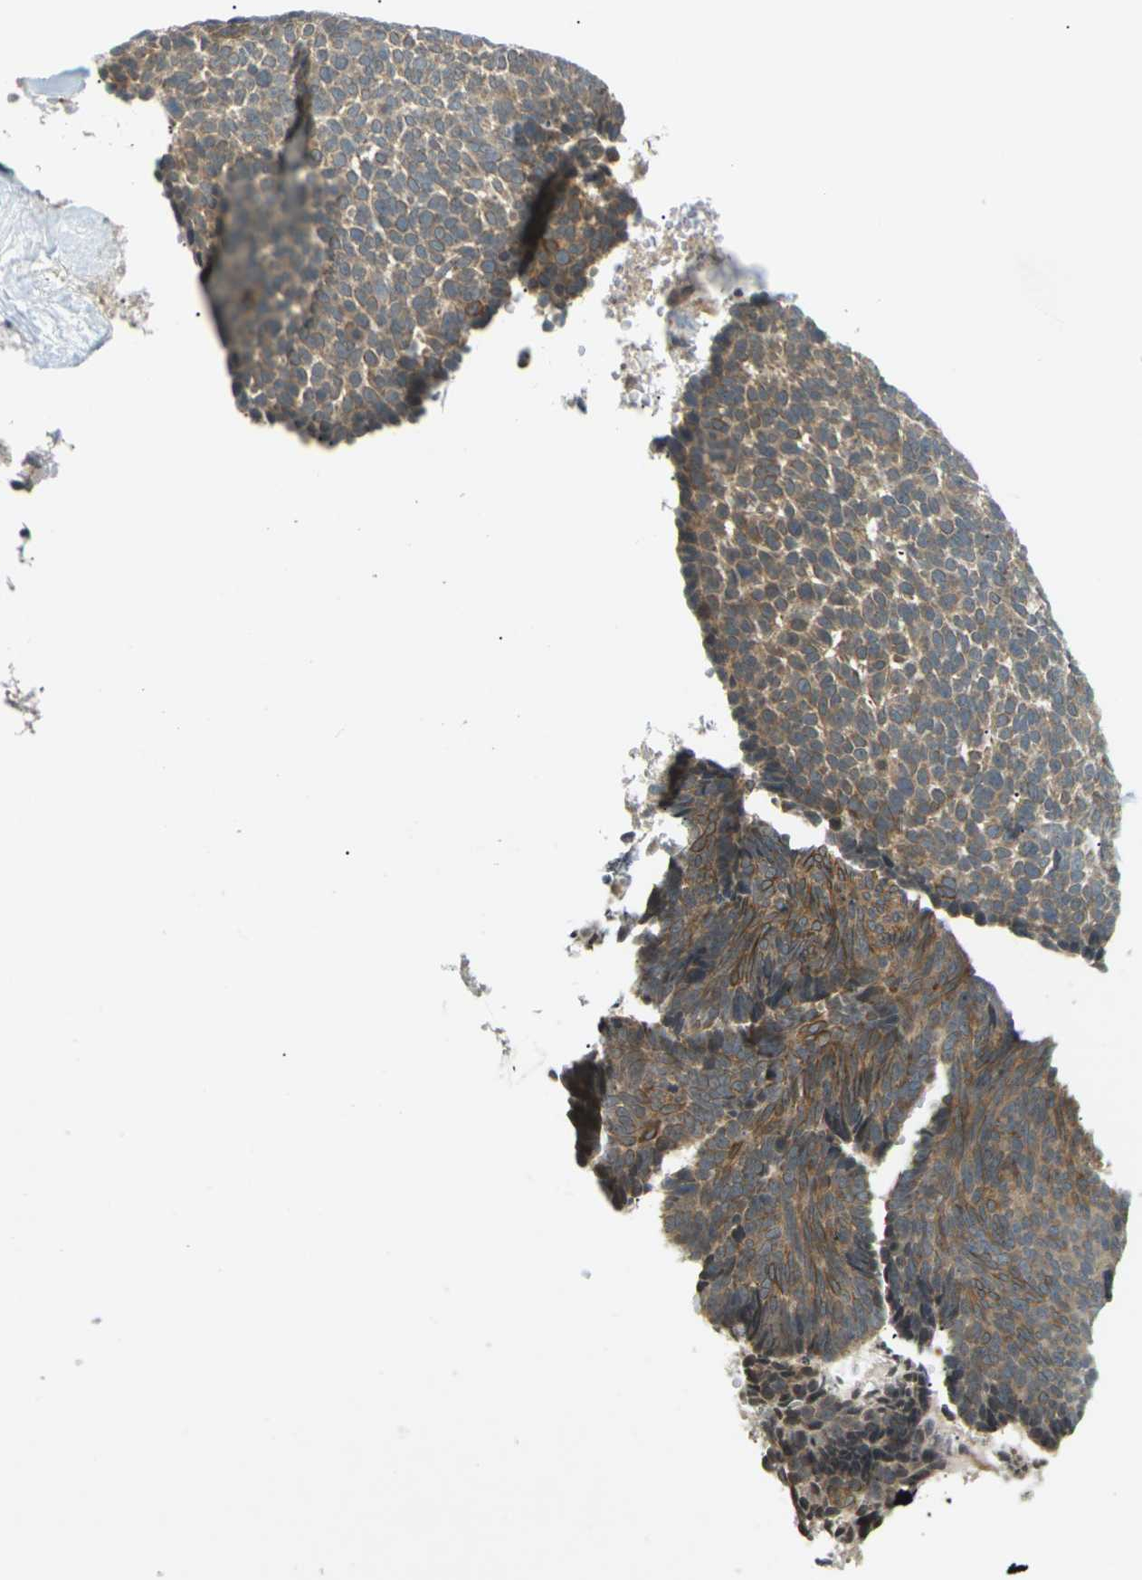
{"staining": {"intensity": "weak", "quantity": ">75%", "location": "cytoplasmic/membranous"}, "tissue": "skin cancer", "cell_type": "Tumor cells", "image_type": "cancer", "snomed": [{"axis": "morphology", "description": "Basal cell carcinoma"}, {"axis": "topography", "description": "Skin"}], "caption": "Protein analysis of skin cancer (basal cell carcinoma) tissue shows weak cytoplasmic/membranous staining in about >75% of tumor cells.", "gene": "SOCS6", "patient": {"sex": "male", "age": 84}}